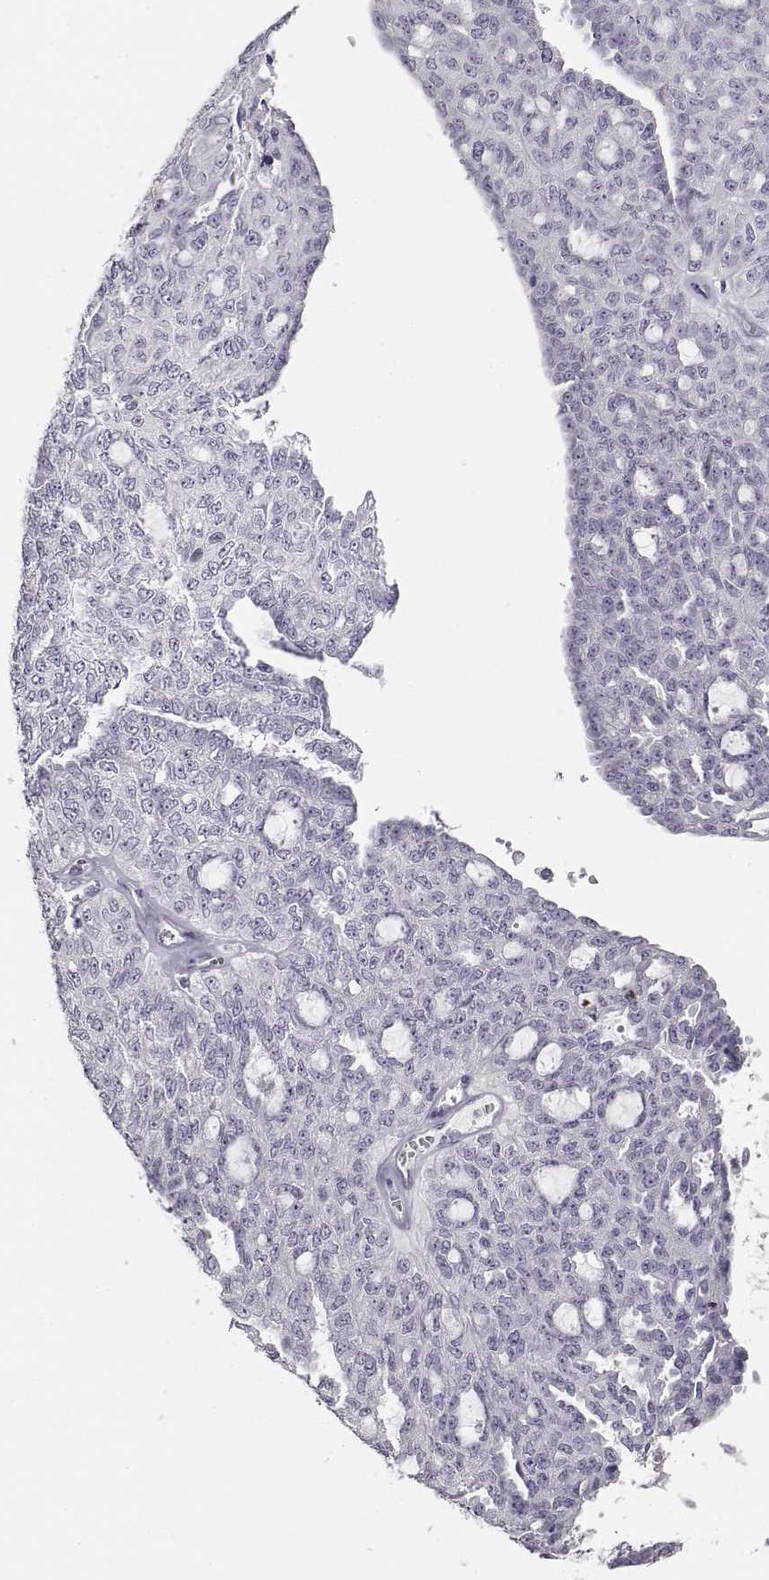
{"staining": {"intensity": "negative", "quantity": "none", "location": "none"}, "tissue": "ovarian cancer", "cell_type": "Tumor cells", "image_type": "cancer", "snomed": [{"axis": "morphology", "description": "Cystadenocarcinoma, serous, NOS"}, {"axis": "topography", "description": "Ovary"}], "caption": "An image of human ovarian cancer (serous cystadenocarcinoma) is negative for staining in tumor cells.", "gene": "MAGEC1", "patient": {"sex": "female", "age": 71}}